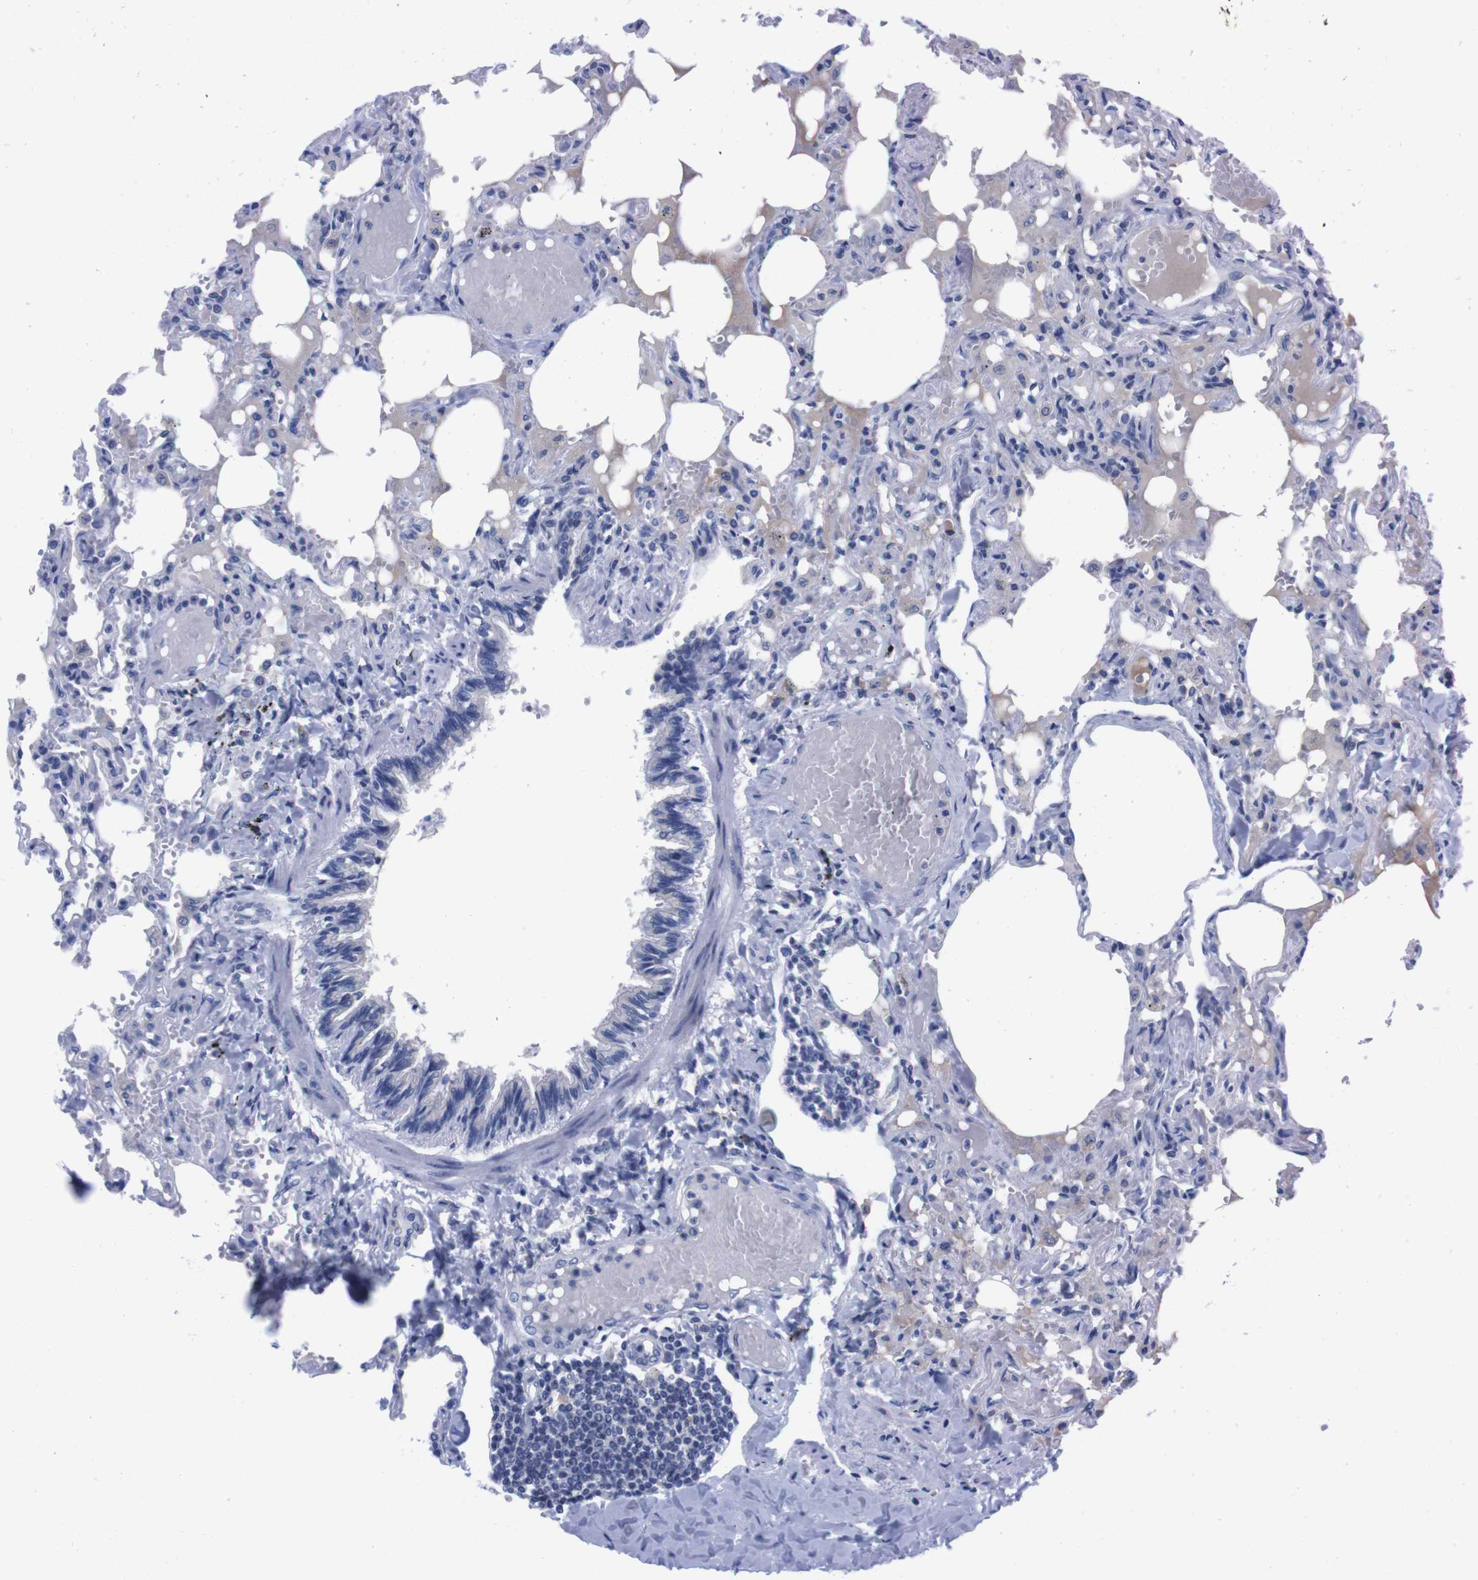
{"staining": {"intensity": "negative", "quantity": "none", "location": "none"}, "tissue": "lung", "cell_type": "Alveolar cells", "image_type": "normal", "snomed": [{"axis": "morphology", "description": "Normal tissue, NOS"}, {"axis": "topography", "description": "Lung"}], "caption": "This is an immunohistochemistry (IHC) histopathology image of unremarkable human lung. There is no staining in alveolar cells.", "gene": "FAM210A", "patient": {"sex": "male", "age": 21}}